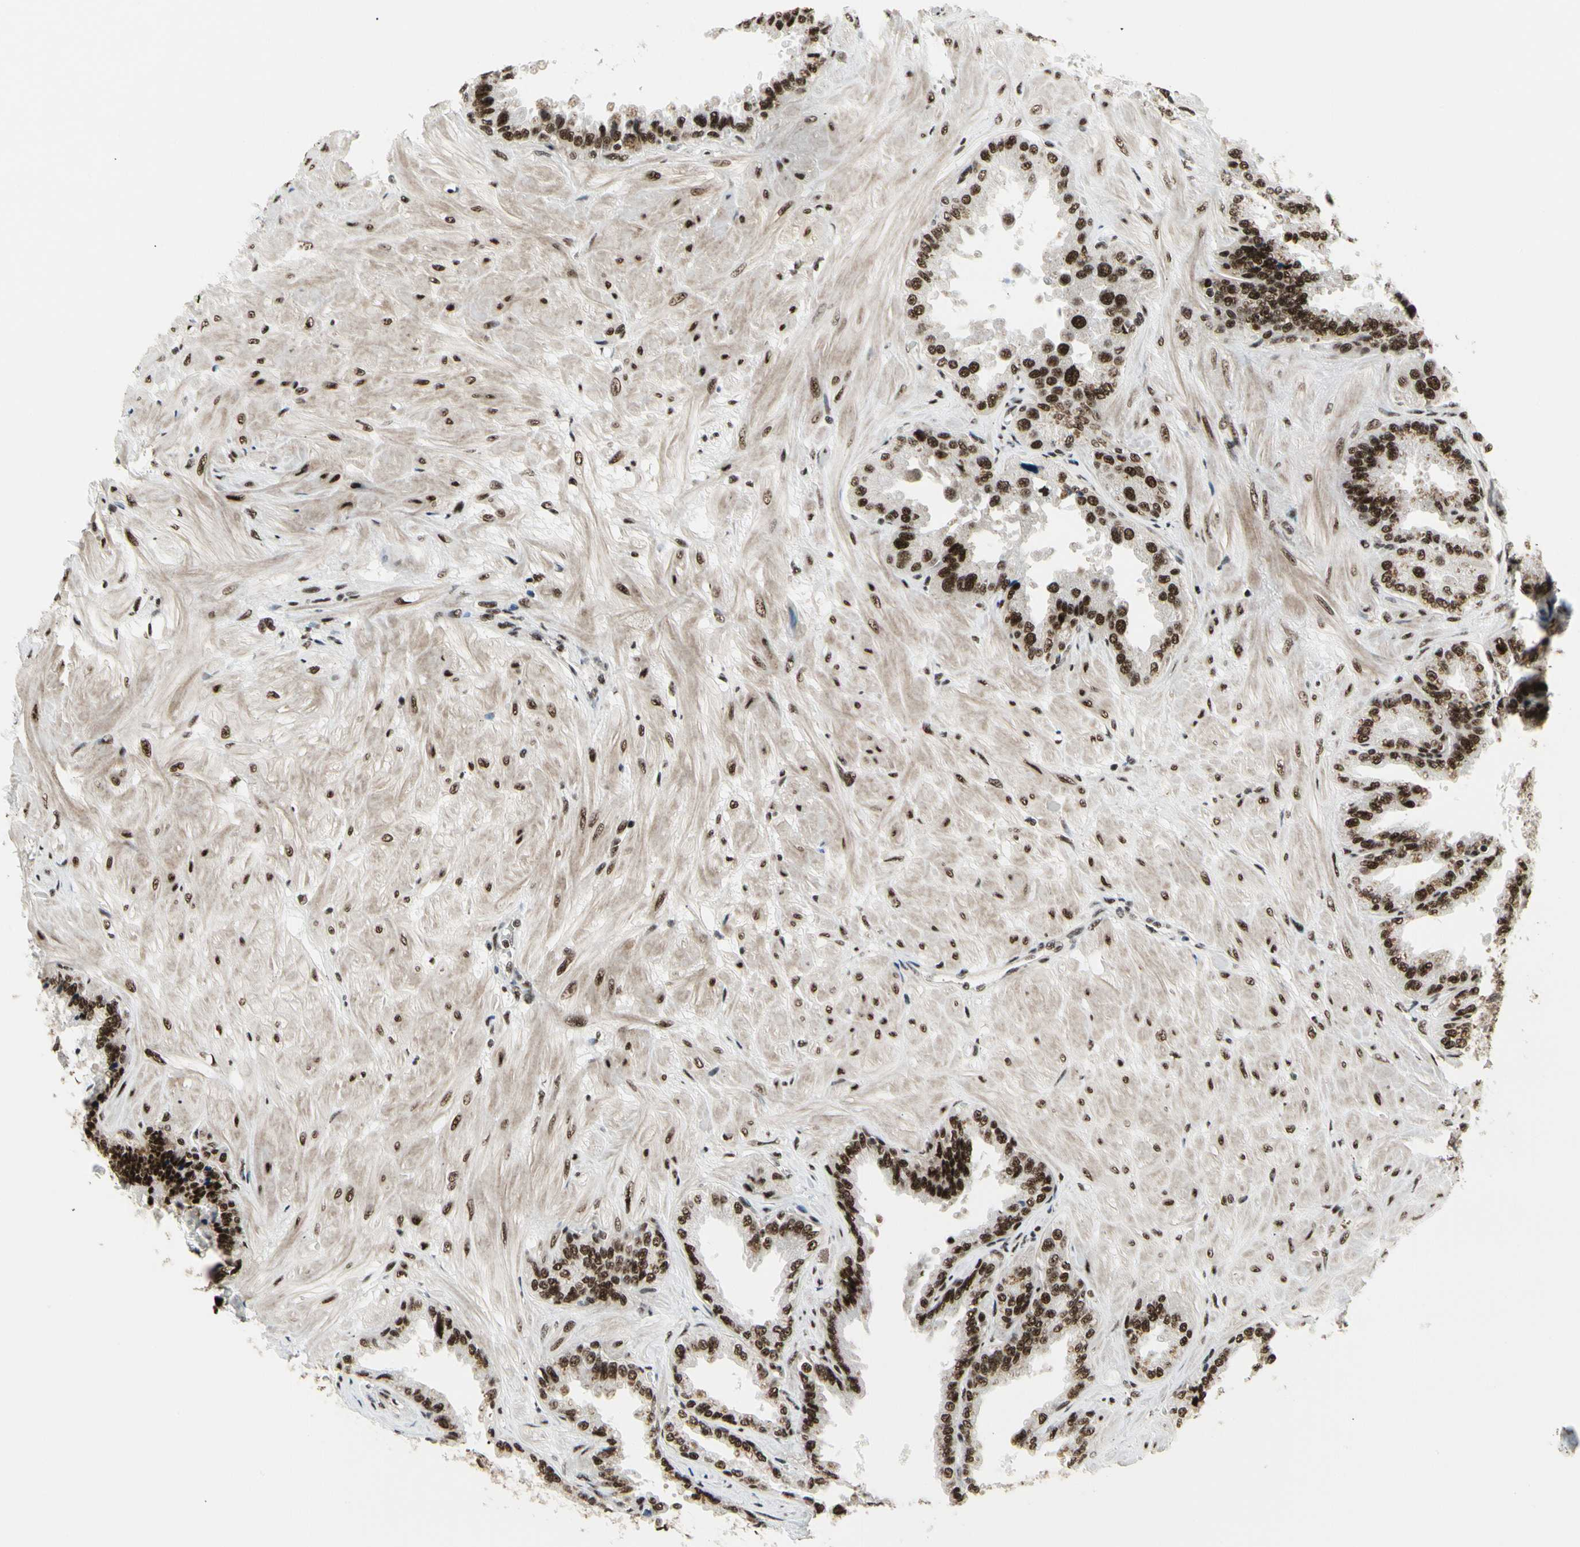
{"staining": {"intensity": "strong", "quantity": ">75%", "location": "nuclear"}, "tissue": "seminal vesicle", "cell_type": "Glandular cells", "image_type": "normal", "snomed": [{"axis": "morphology", "description": "Normal tissue, NOS"}, {"axis": "topography", "description": "Seminal veicle"}], "caption": "Glandular cells display high levels of strong nuclear expression in about >75% of cells in normal human seminal vesicle. (Brightfield microscopy of DAB IHC at high magnification).", "gene": "SRSF11", "patient": {"sex": "male", "age": 46}}